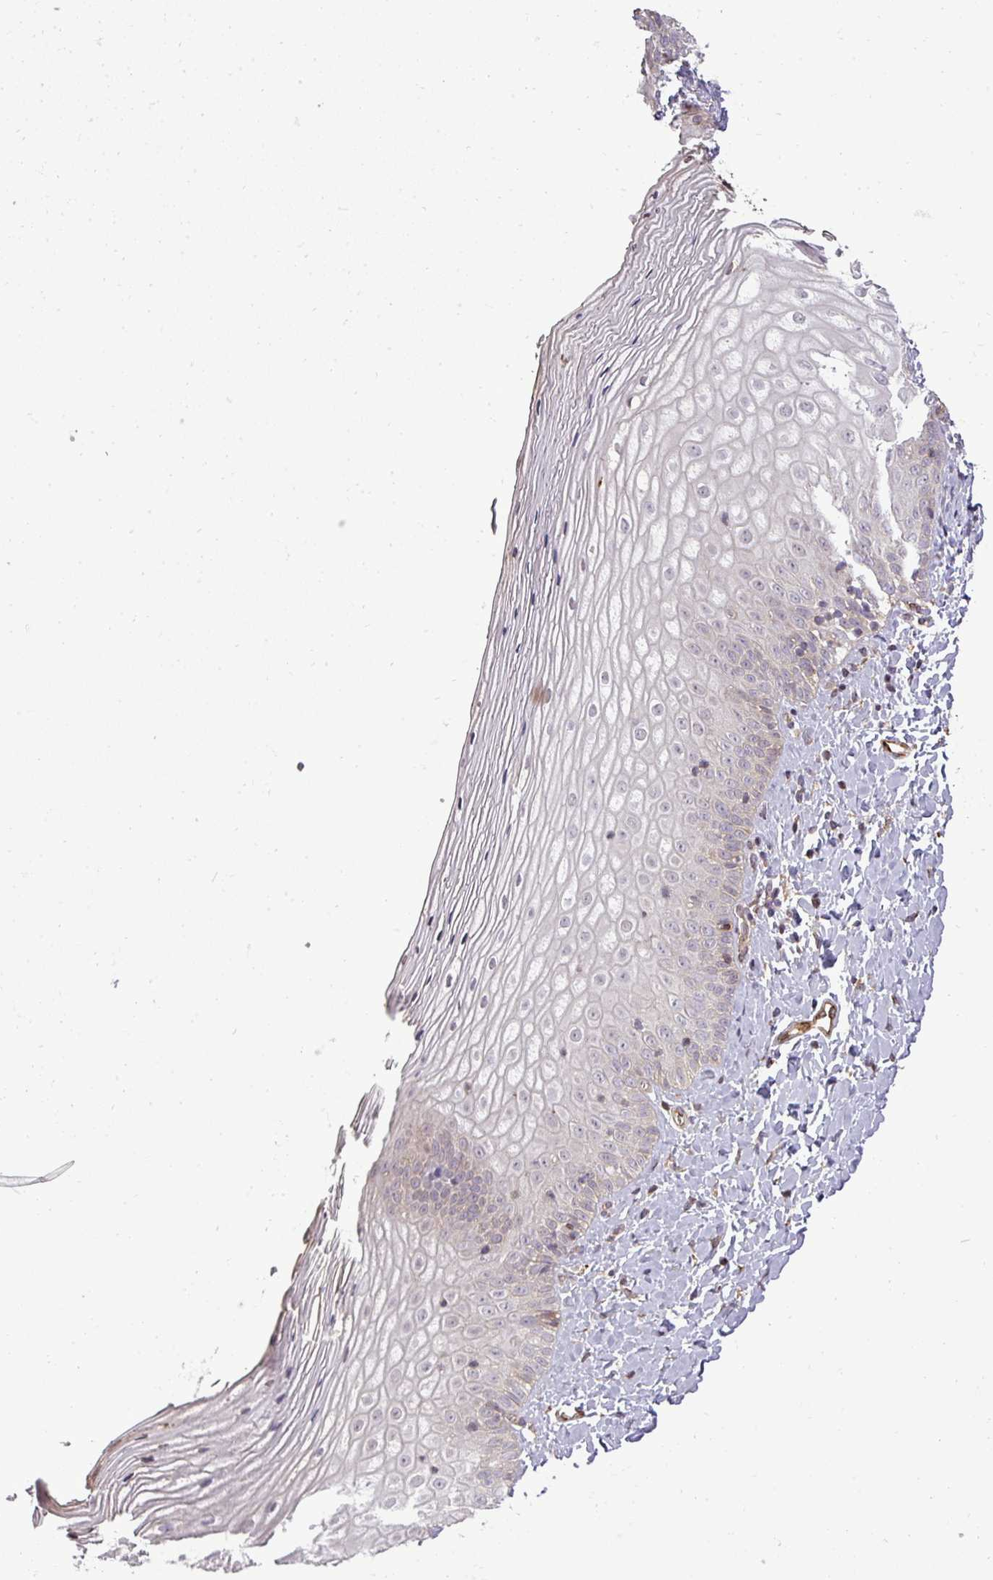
{"staining": {"intensity": "weak", "quantity": "<25%", "location": "cytoplasmic/membranous"}, "tissue": "vagina", "cell_type": "Squamous epithelial cells", "image_type": "normal", "snomed": [{"axis": "morphology", "description": "Normal tissue, NOS"}, {"axis": "topography", "description": "Vagina"}], "caption": "The IHC micrograph has no significant positivity in squamous epithelial cells of vagina.", "gene": "PDRG1", "patient": {"sex": "female", "age": 65}}